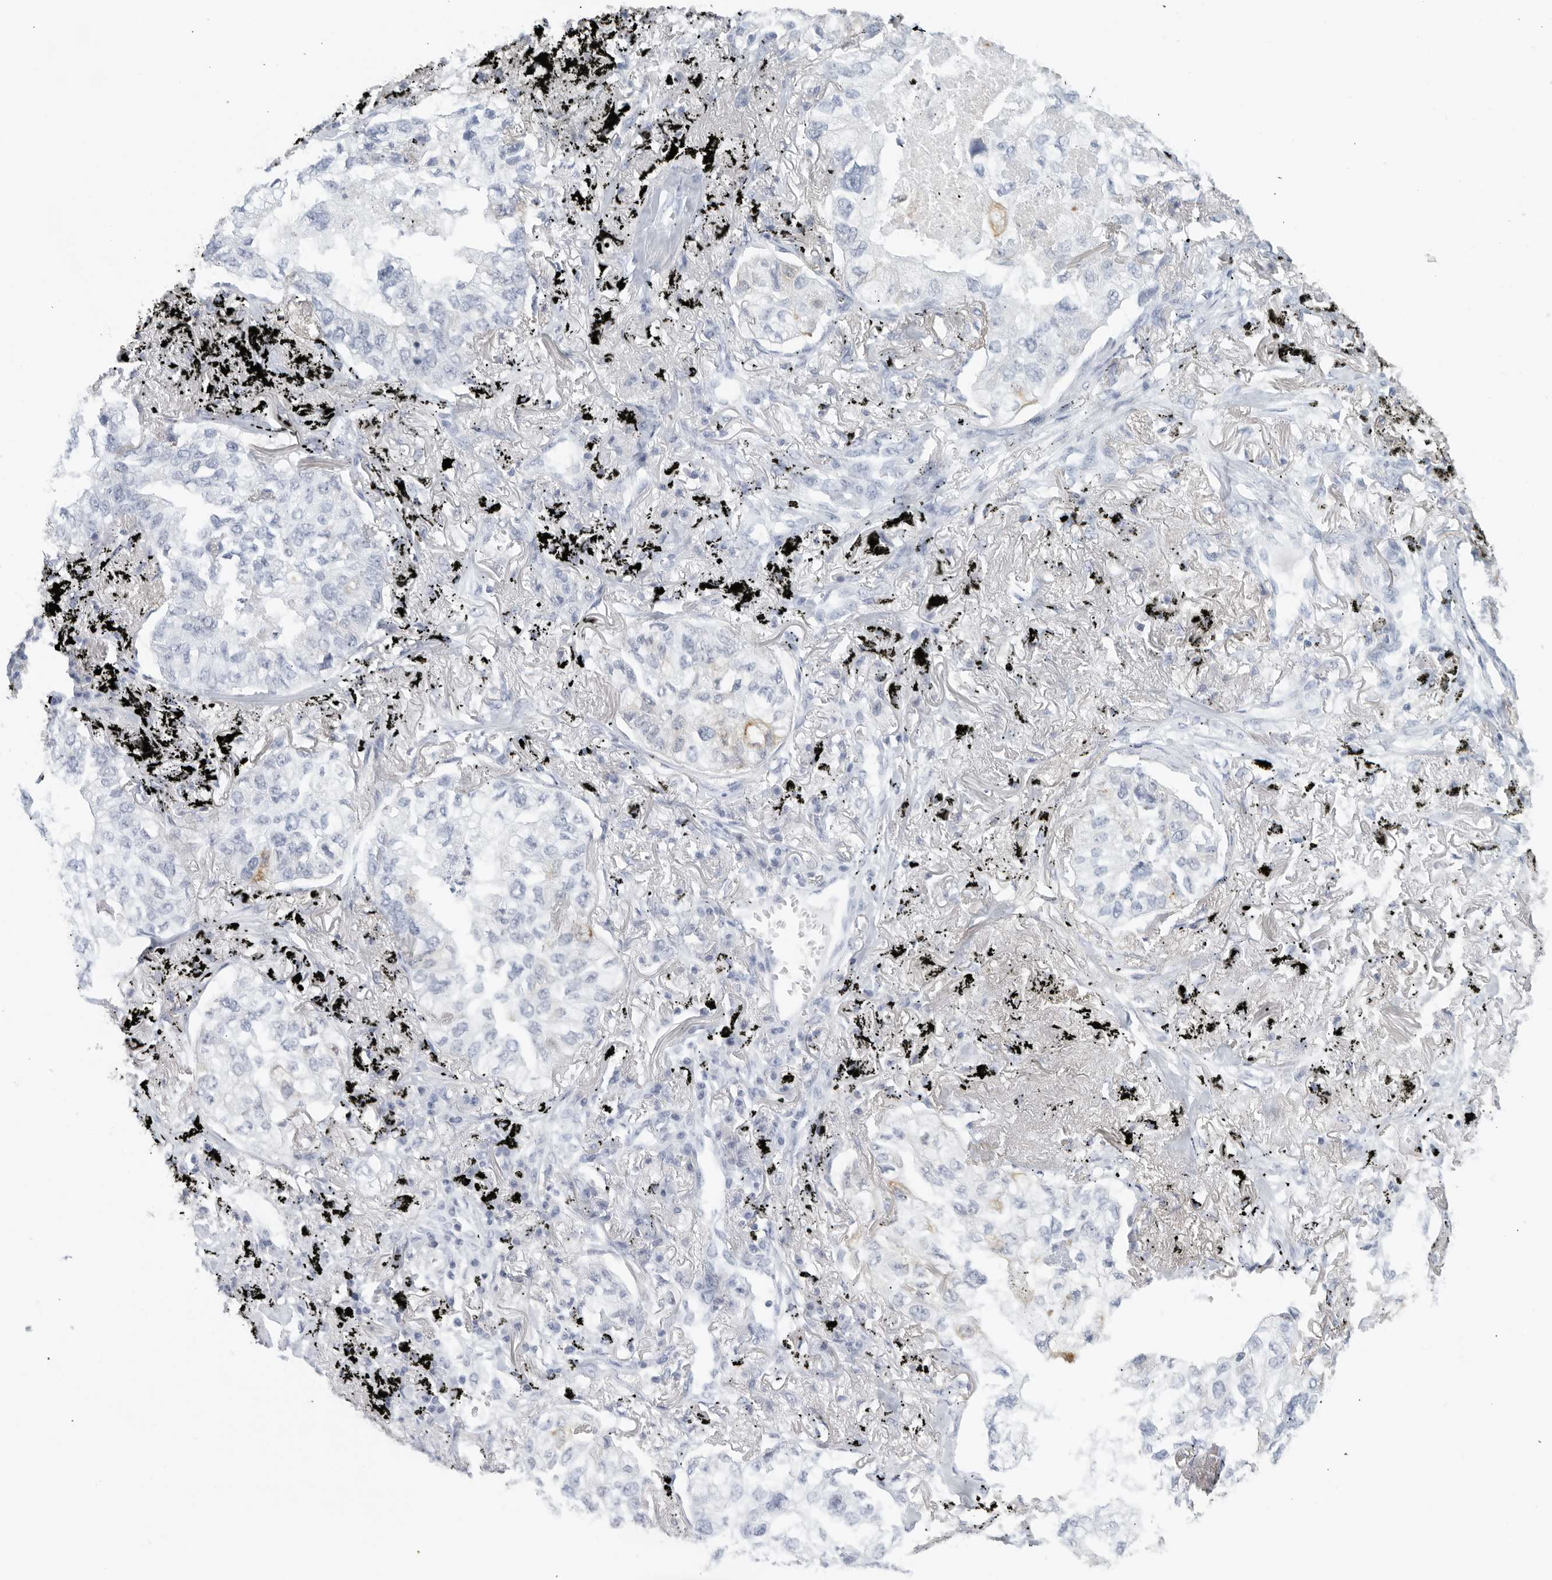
{"staining": {"intensity": "negative", "quantity": "none", "location": "none"}, "tissue": "lung cancer", "cell_type": "Tumor cells", "image_type": "cancer", "snomed": [{"axis": "morphology", "description": "Adenocarcinoma, NOS"}, {"axis": "topography", "description": "Lung"}], "caption": "Human lung cancer stained for a protein using IHC demonstrates no staining in tumor cells.", "gene": "FGG", "patient": {"sex": "male", "age": 65}}